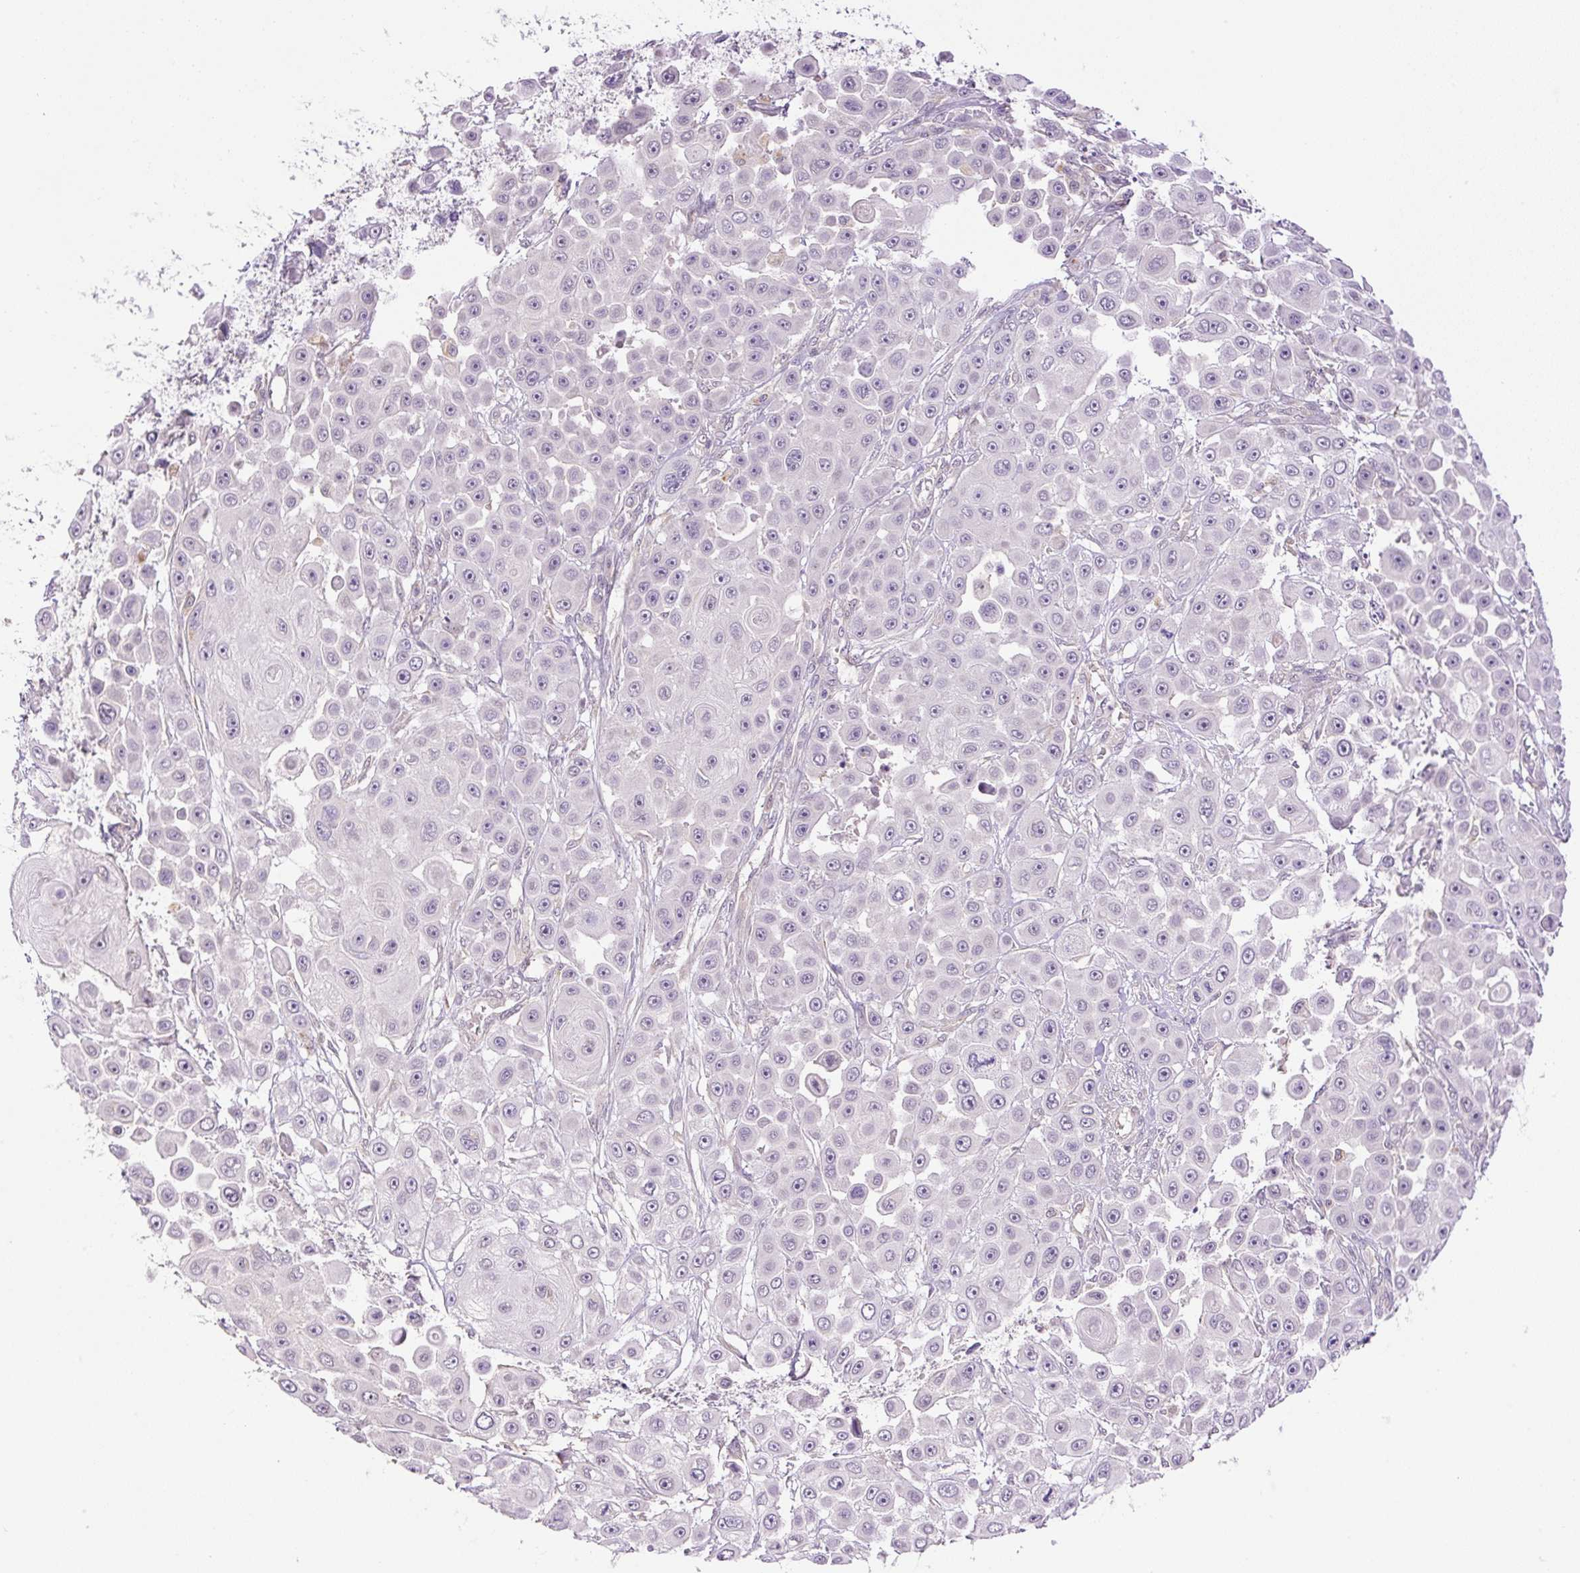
{"staining": {"intensity": "negative", "quantity": "none", "location": "none"}, "tissue": "skin cancer", "cell_type": "Tumor cells", "image_type": "cancer", "snomed": [{"axis": "morphology", "description": "Squamous cell carcinoma, NOS"}, {"axis": "topography", "description": "Skin"}], "caption": "IHC histopathology image of skin cancer stained for a protein (brown), which exhibits no staining in tumor cells.", "gene": "HABP4", "patient": {"sex": "male", "age": 67}}